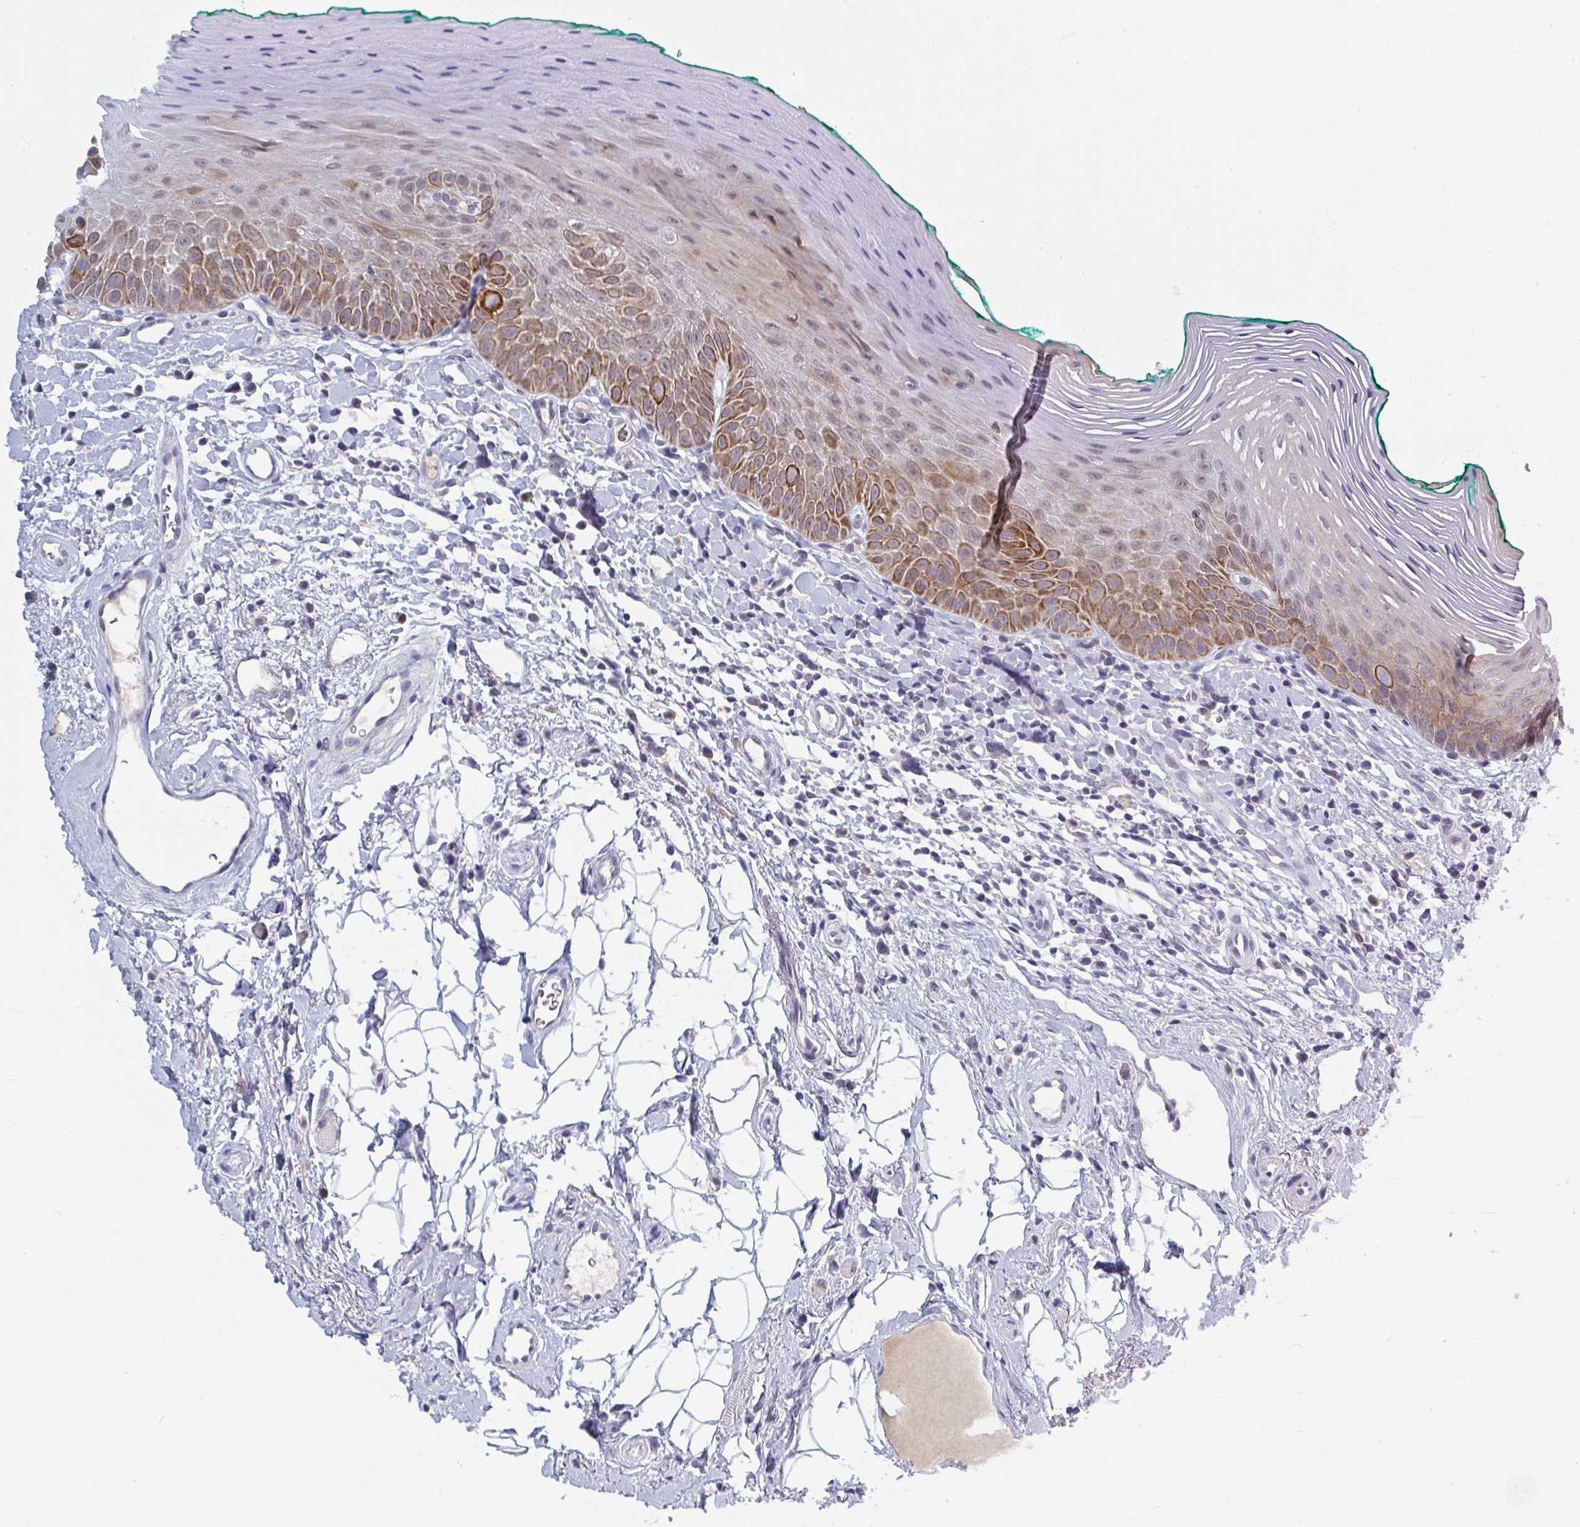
{"staining": {"intensity": "moderate", "quantity": "25%-75%", "location": "cytoplasmic/membranous"}, "tissue": "oral mucosa", "cell_type": "Squamous epithelial cells", "image_type": "normal", "snomed": [{"axis": "morphology", "description": "Normal tissue, NOS"}, {"axis": "topography", "description": "Oral tissue"}, {"axis": "topography", "description": "Tounge, NOS"}], "caption": "Immunohistochemistry of benign human oral mucosa exhibits medium levels of moderate cytoplasmic/membranous positivity in about 25%-75% of squamous epithelial cells.", "gene": "KDM4D", "patient": {"sex": "male", "age": 83}}